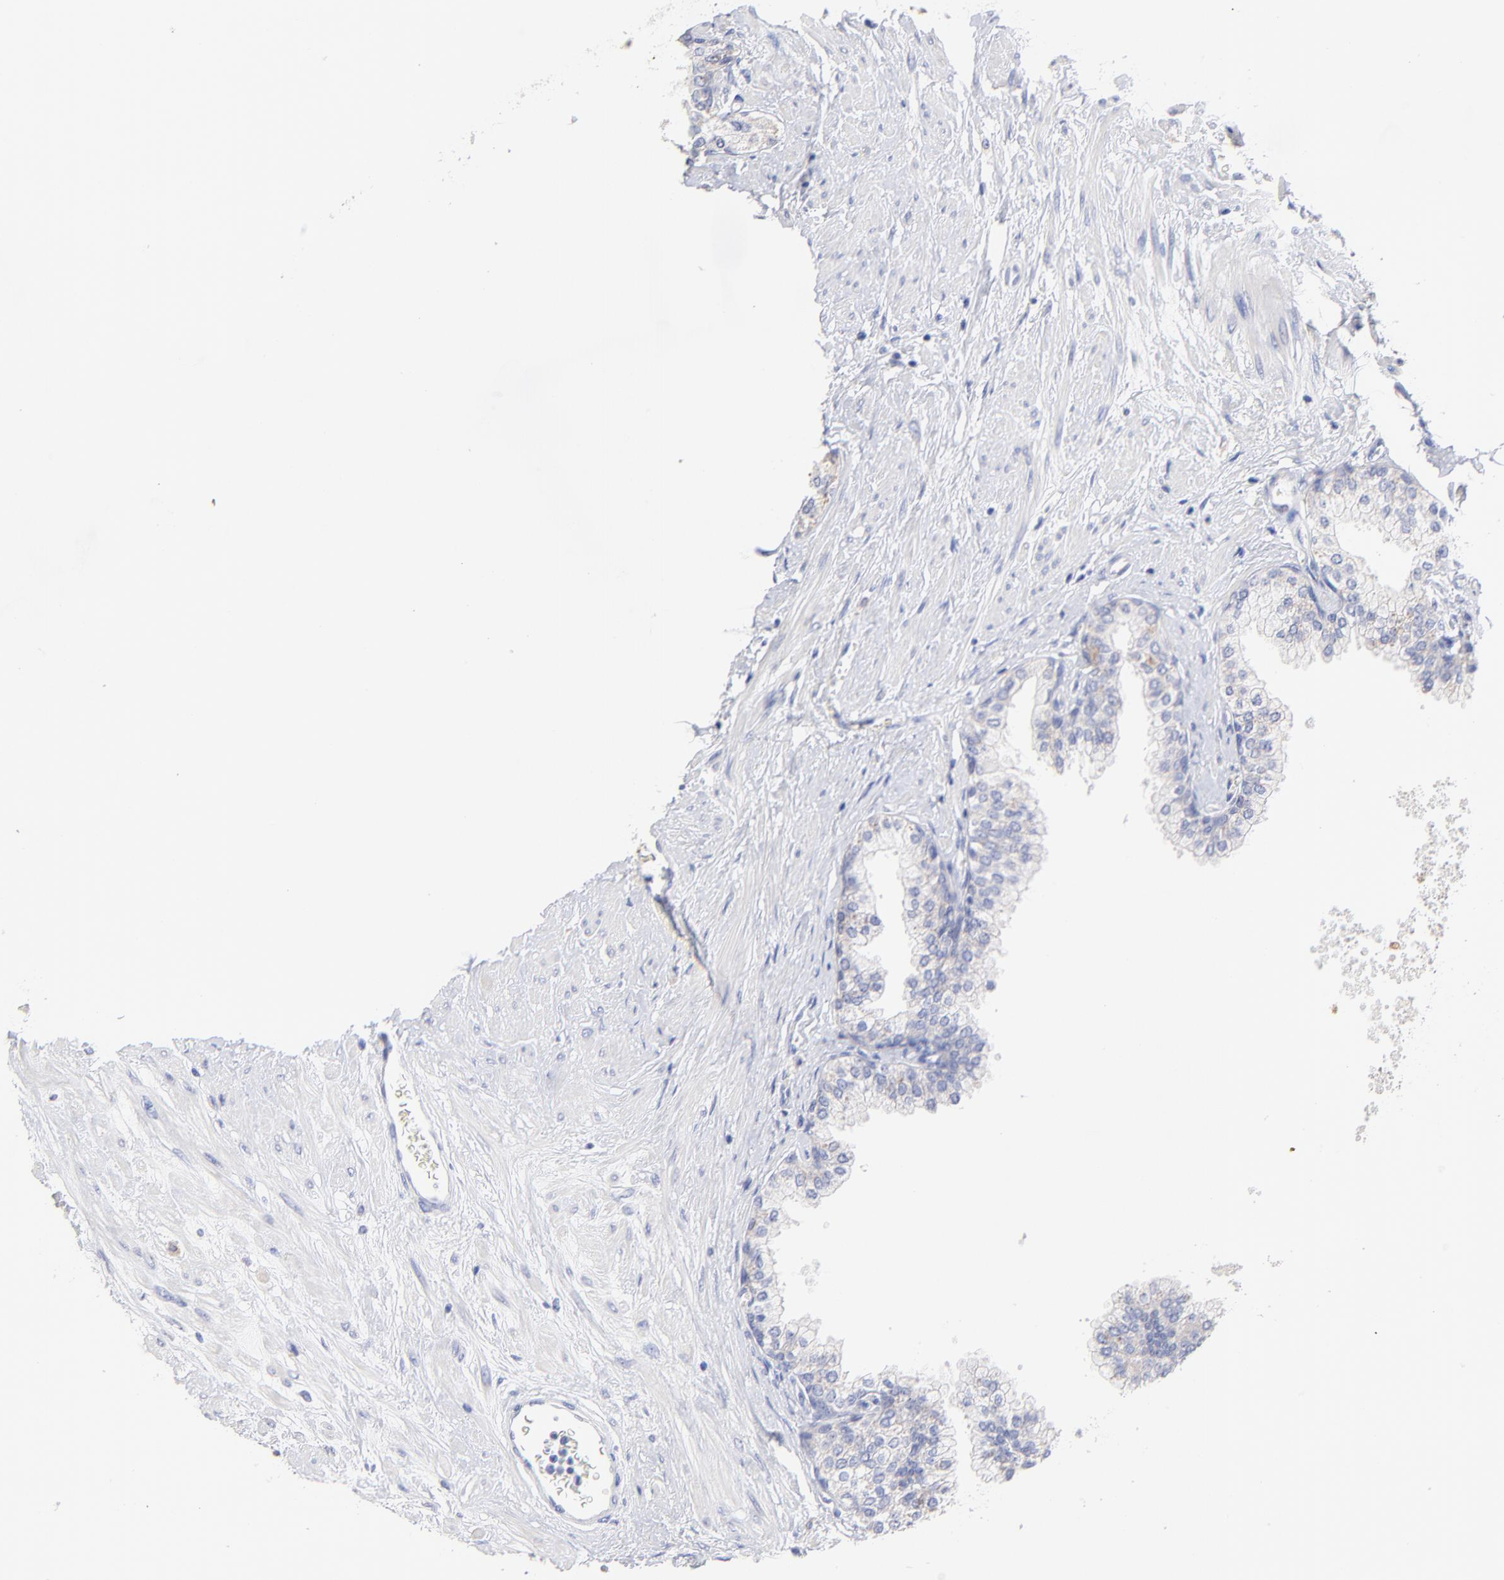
{"staining": {"intensity": "negative", "quantity": "none", "location": "none"}, "tissue": "prostate", "cell_type": "Glandular cells", "image_type": "normal", "snomed": [{"axis": "morphology", "description": "Normal tissue, NOS"}, {"axis": "topography", "description": "Prostate"}], "caption": "This photomicrograph is of normal prostate stained with IHC to label a protein in brown with the nuclei are counter-stained blue. There is no positivity in glandular cells. The staining was performed using DAB (3,3'-diaminobenzidine) to visualize the protein expression in brown, while the nuclei were stained in blue with hematoxylin (Magnification: 20x).", "gene": "CFAP57", "patient": {"sex": "male", "age": 60}}